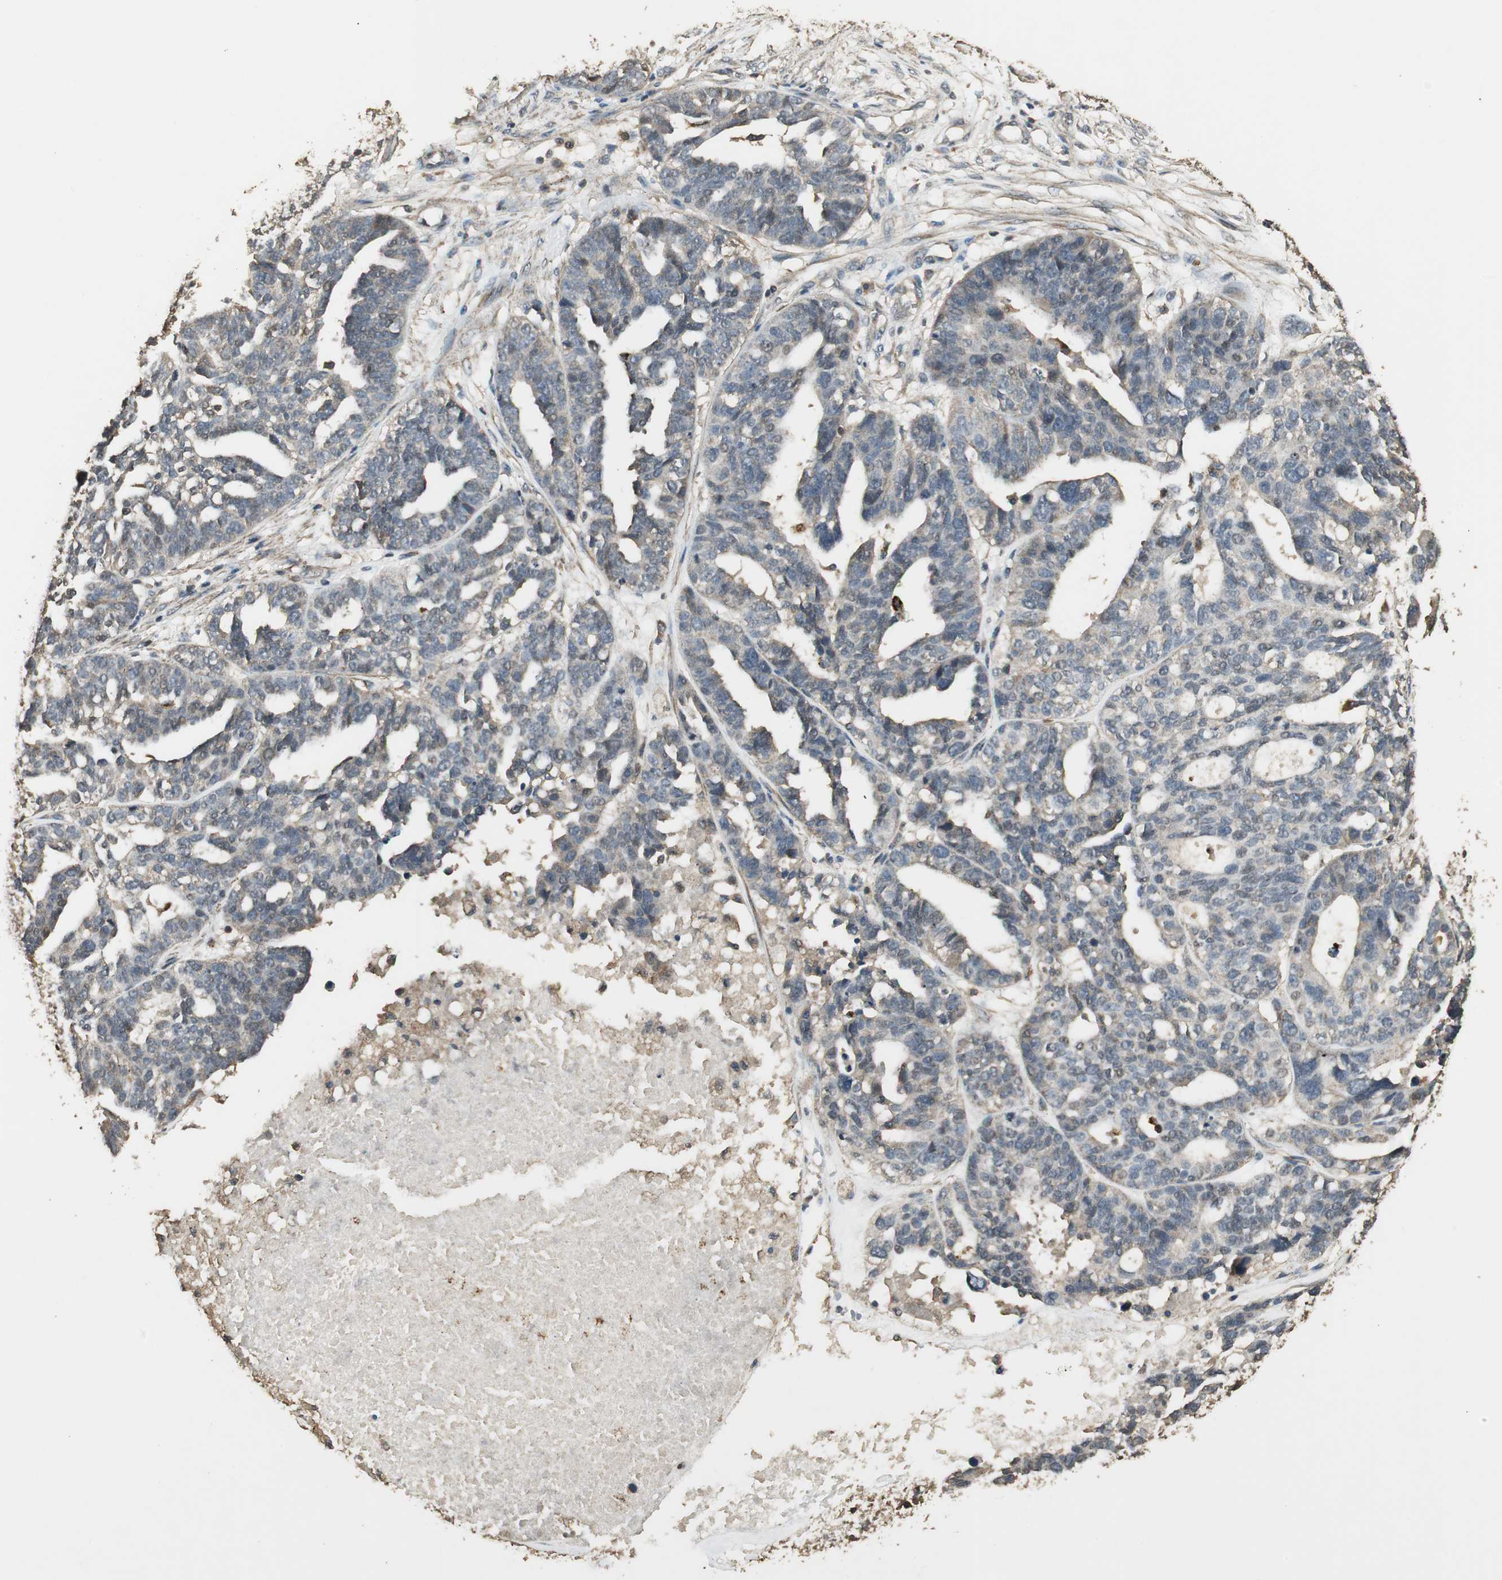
{"staining": {"intensity": "weak", "quantity": "<25%", "location": "cytoplasmic/membranous"}, "tissue": "ovarian cancer", "cell_type": "Tumor cells", "image_type": "cancer", "snomed": [{"axis": "morphology", "description": "Cystadenocarcinoma, serous, NOS"}, {"axis": "topography", "description": "Ovary"}], "caption": "There is no significant positivity in tumor cells of ovarian serous cystadenocarcinoma.", "gene": "USP2", "patient": {"sex": "female", "age": 59}}